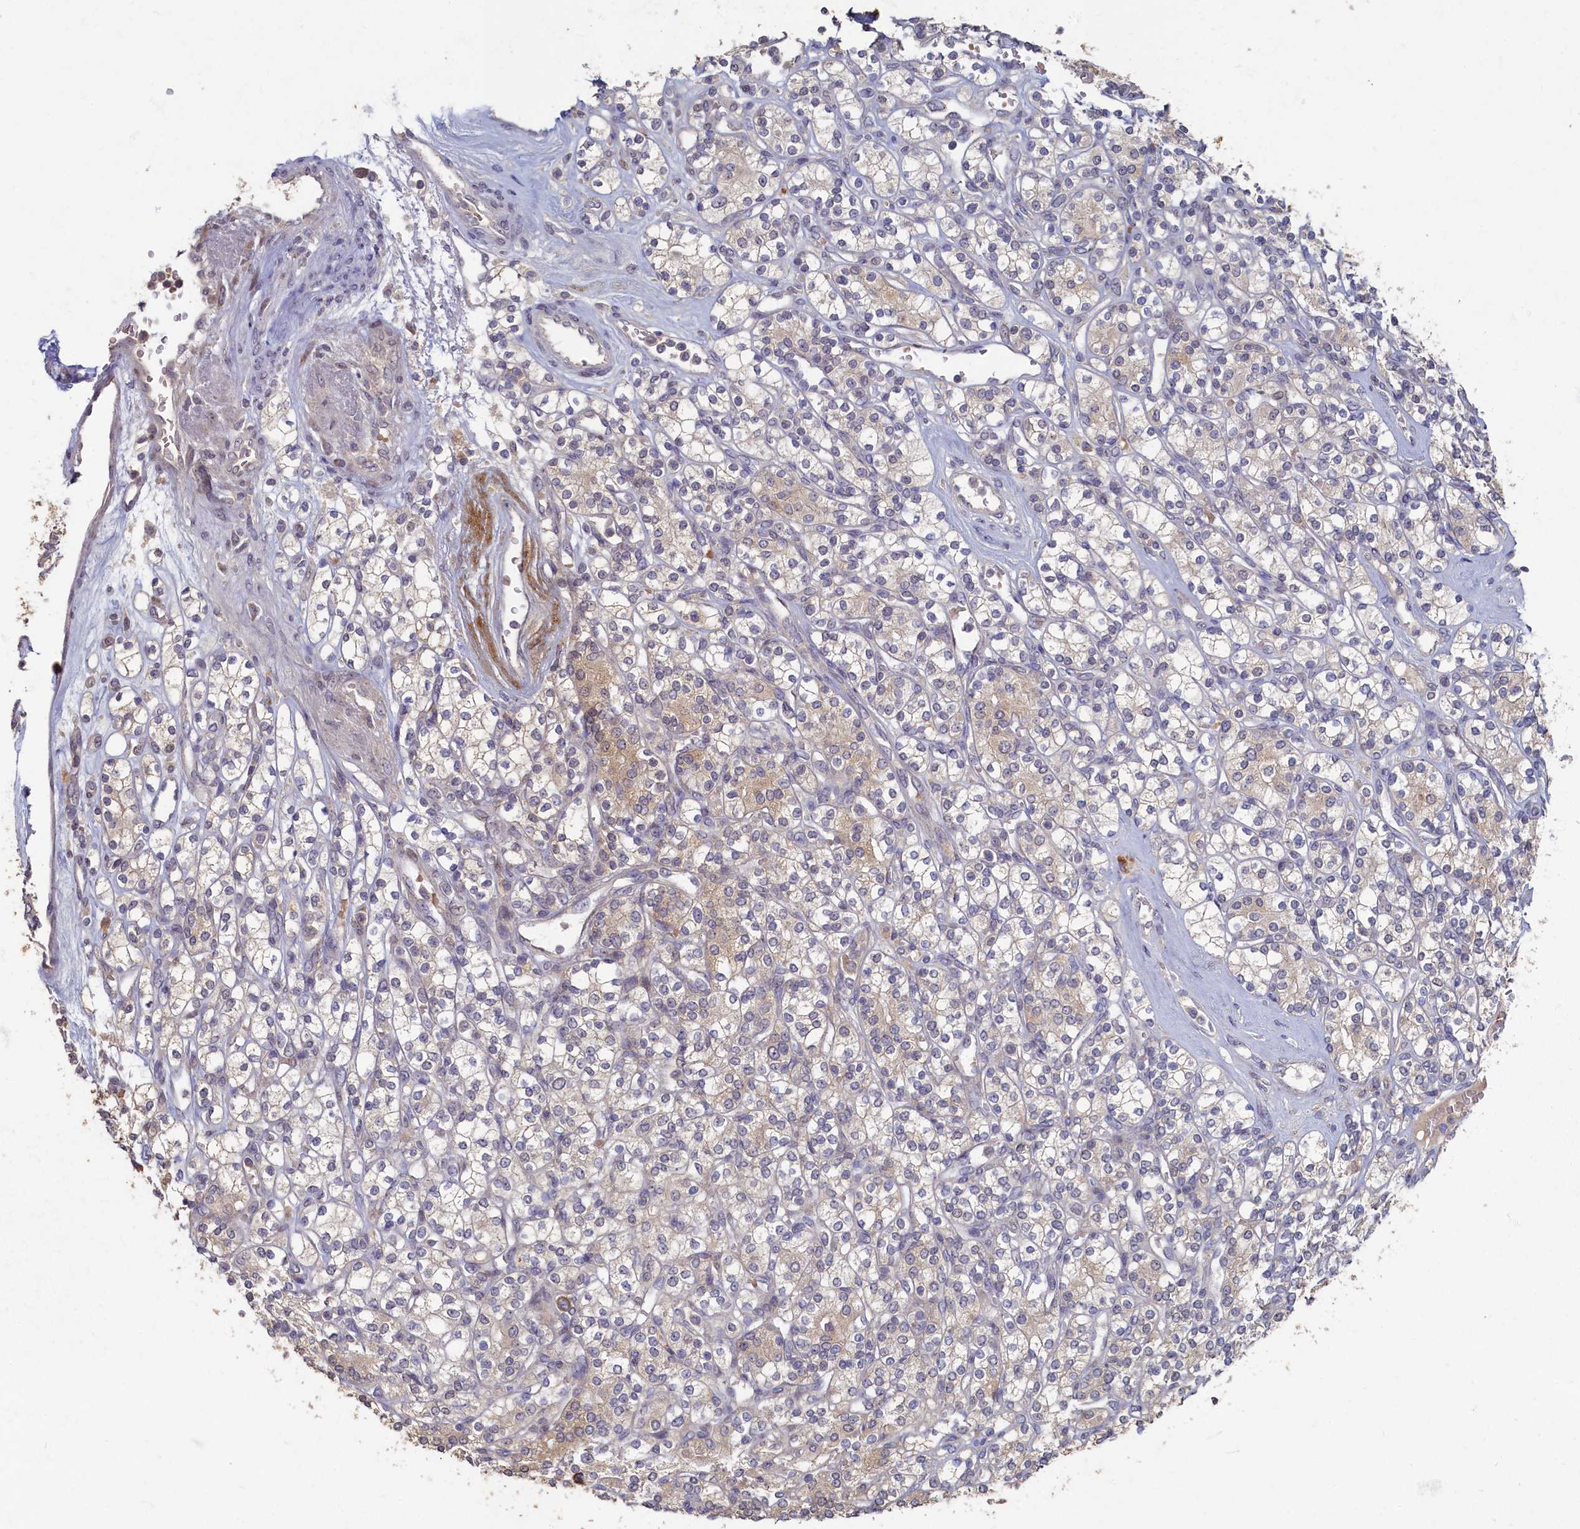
{"staining": {"intensity": "weak", "quantity": "25%-75%", "location": "cytoplasmic/membranous"}, "tissue": "renal cancer", "cell_type": "Tumor cells", "image_type": "cancer", "snomed": [{"axis": "morphology", "description": "Adenocarcinoma, NOS"}, {"axis": "topography", "description": "Kidney"}], "caption": "A low amount of weak cytoplasmic/membranous positivity is seen in approximately 25%-75% of tumor cells in renal adenocarcinoma tissue.", "gene": "HUNK", "patient": {"sex": "male", "age": 77}}